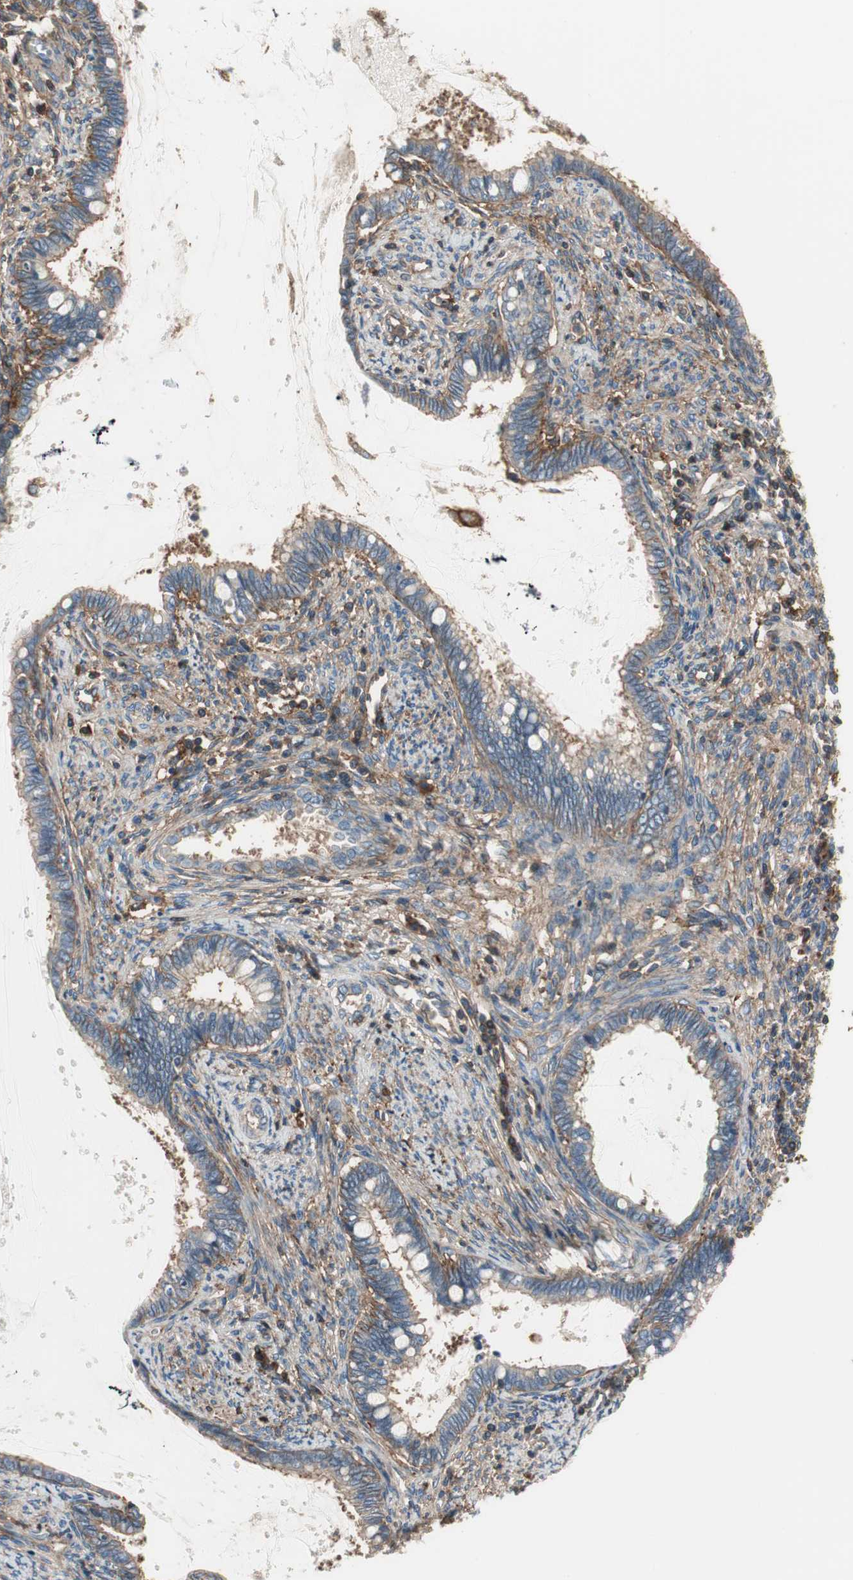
{"staining": {"intensity": "moderate", "quantity": "<25%", "location": "cytoplasmic/membranous"}, "tissue": "cervical cancer", "cell_type": "Tumor cells", "image_type": "cancer", "snomed": [{"axis": "morphology", "description": "Adenocarcinoma, NOS"}, {"axis": "topography", "description": "Cervix"}], "caption": "IHC (DAB) staining of human cervical cancer (adenocarcinoma) demonstrates moderate cytoplasmic/membranous protein positivity in about <25% of tumor cells.", "gene": "IL1RL1", "patient": {"sex": "female", "age": 44}}